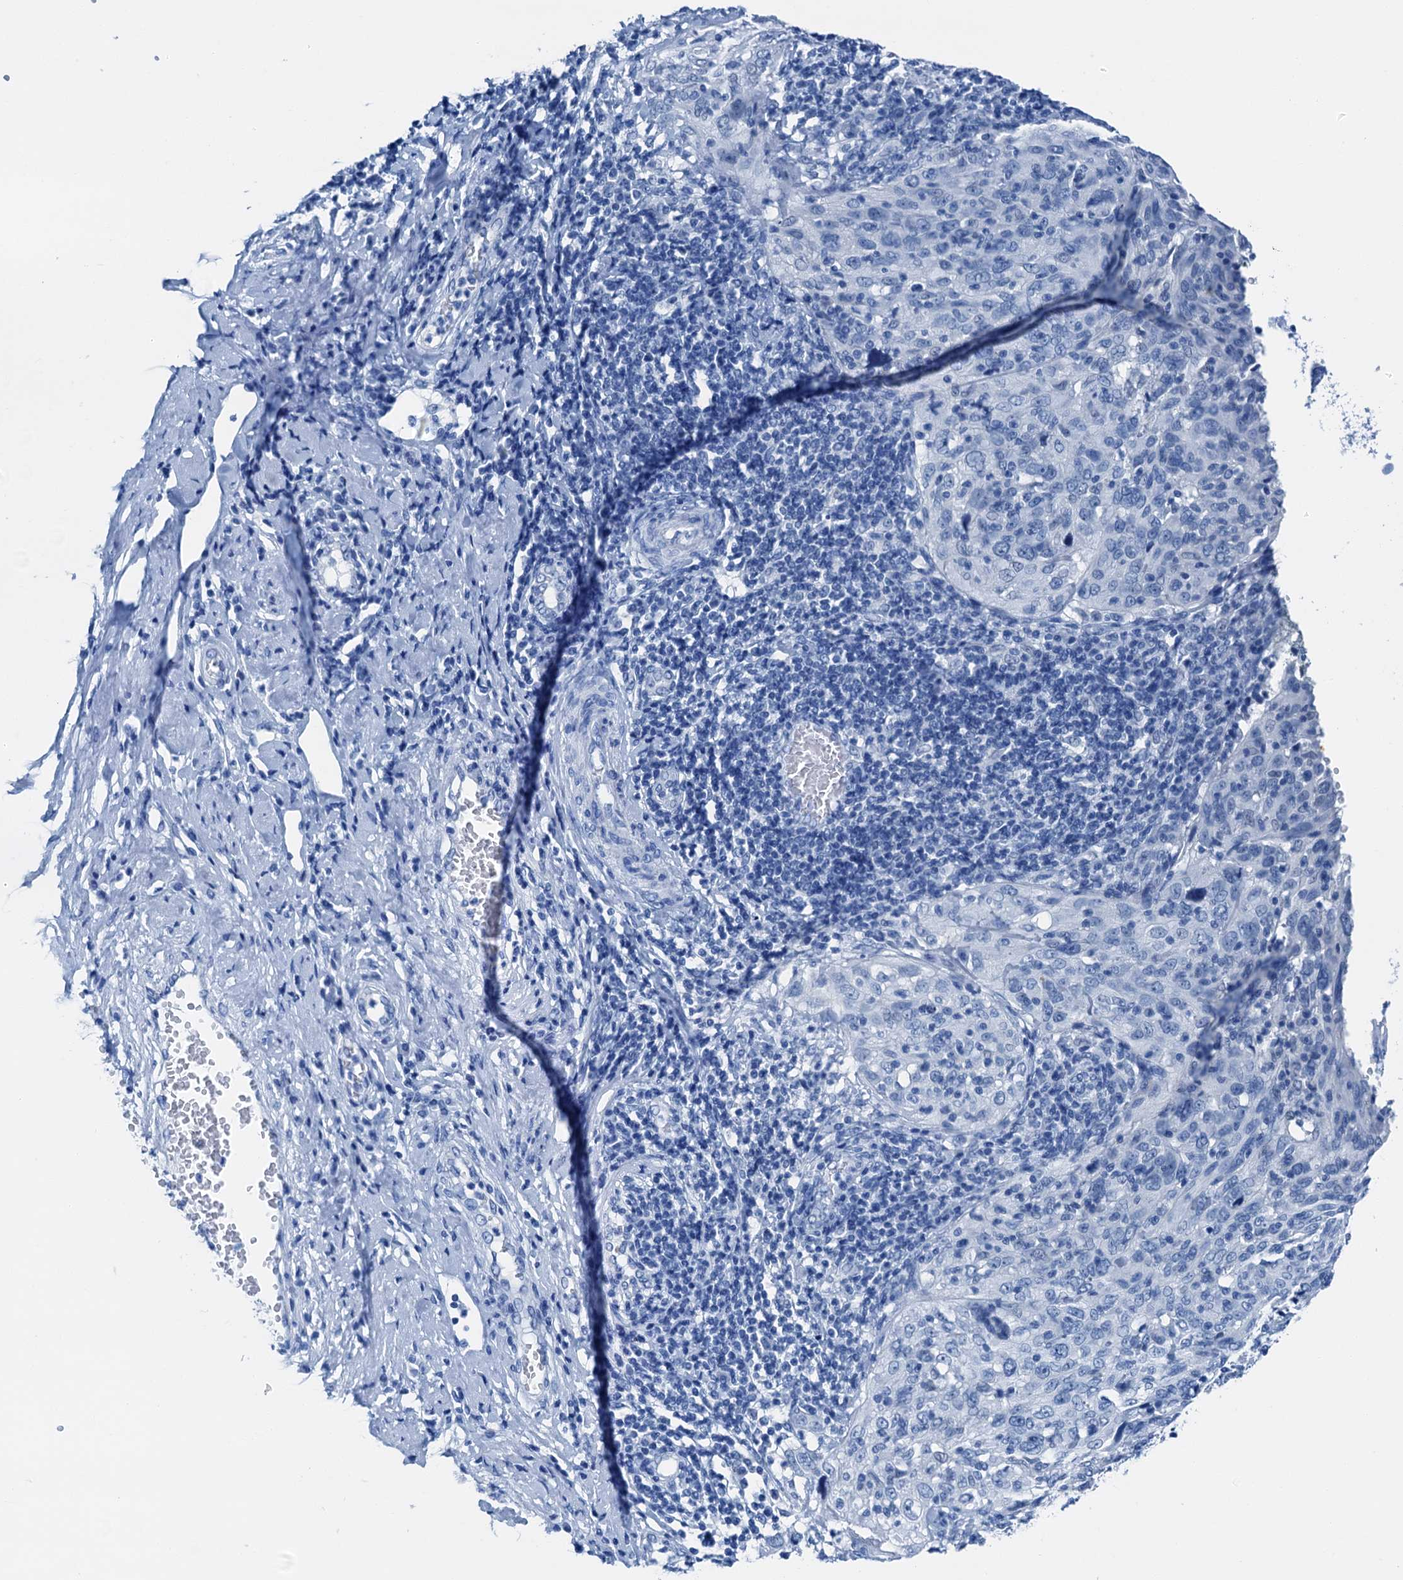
{"staining": {"intensity": "negative", "quantity": "none", "location": "none"}, "tissue": "cervical cancer", "cell_type": "Tumor cells", "image_type": "cancer", "snomed": [{"axis": "morphology", "description": "Squamous cell carcinoma, NOS"}, {"axis": "topography", "description": "Cervix"}], "caption": "High power microscopy image of an IHC image of cervical squamous cell carcinoma, revealing no significant staining in tumor cells.", "gene": "CBLN3", "patient": {"sex": "female", "age": 31}}